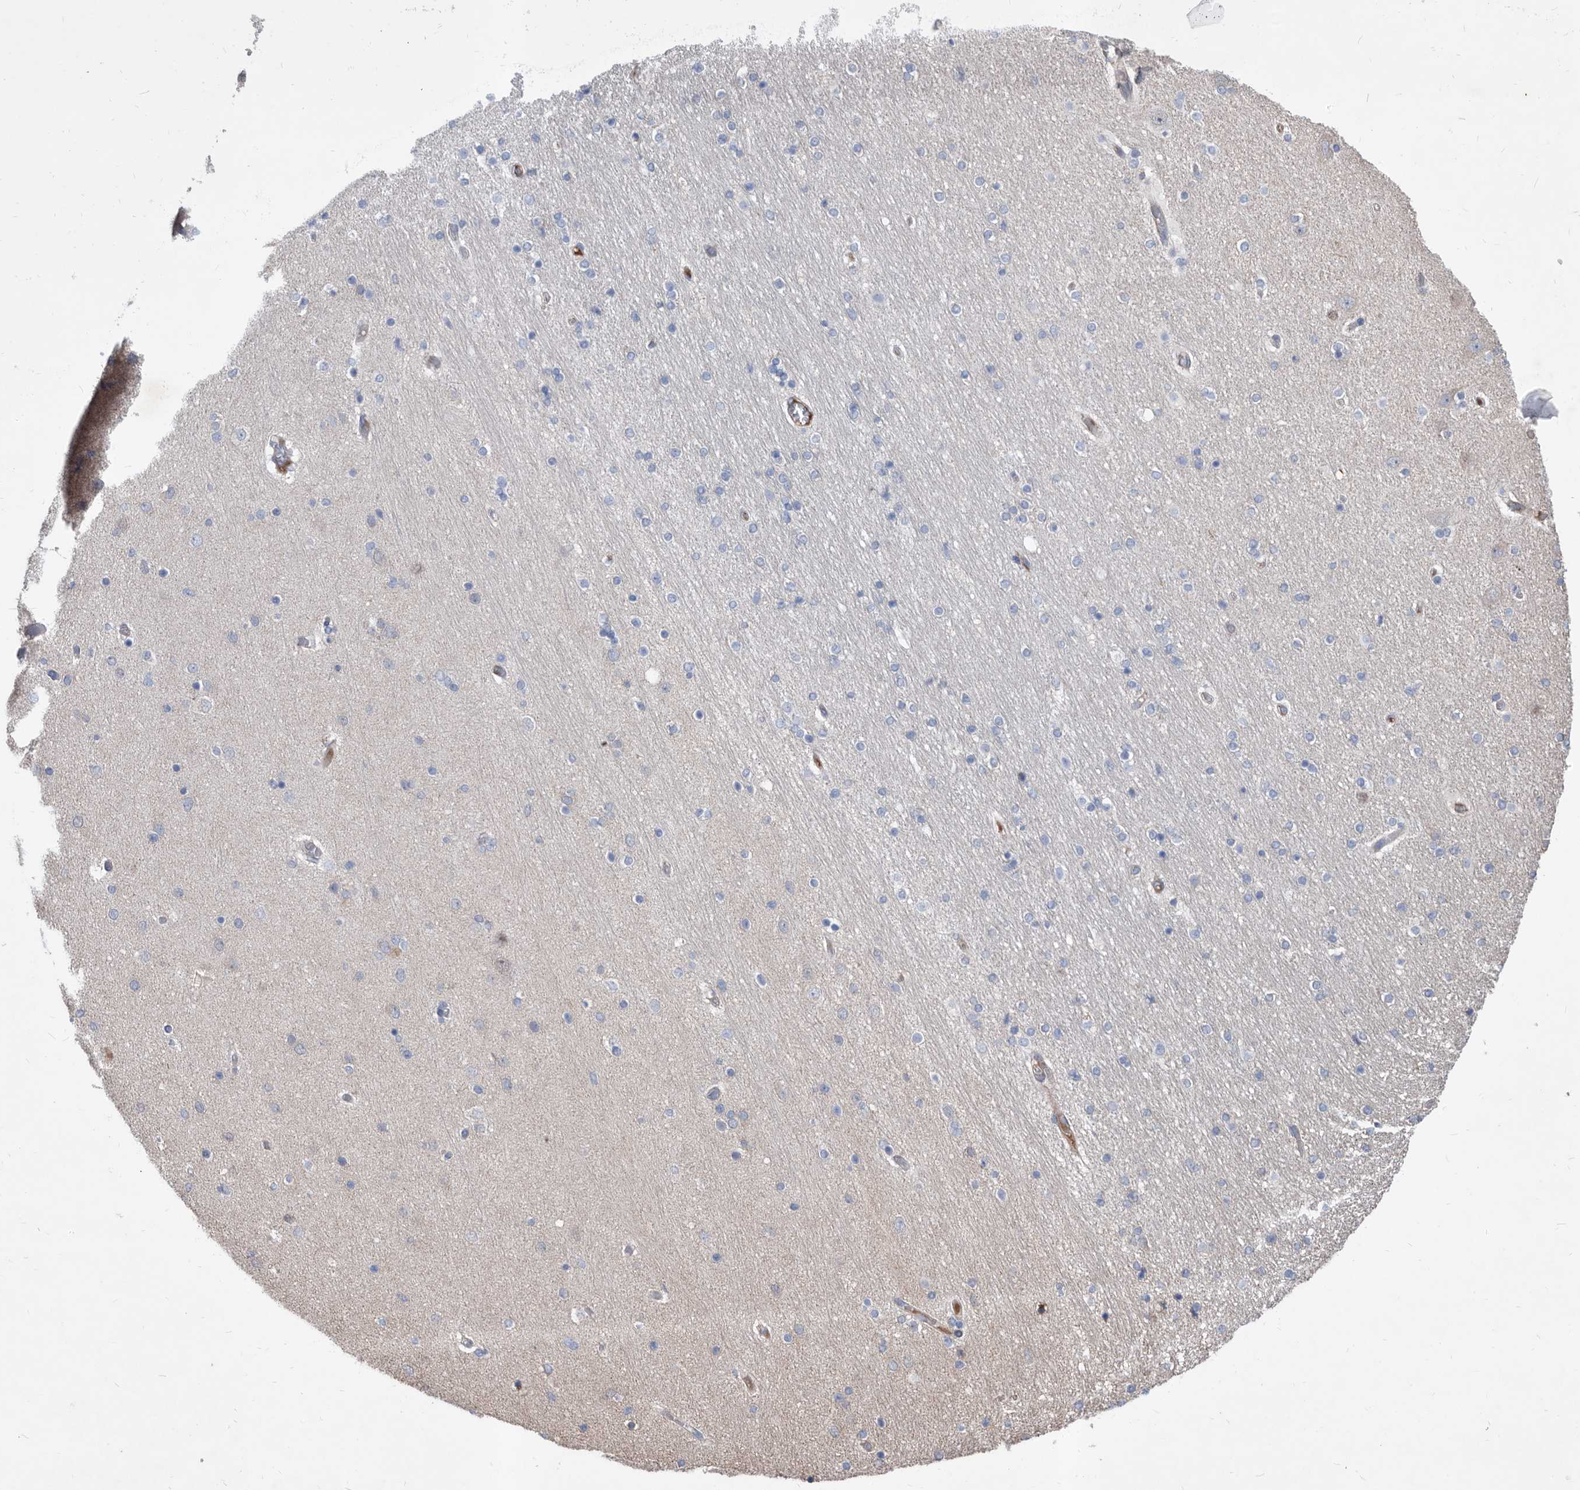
{"staining": {"intensity": "negative", "quantity": "none", "location": "none"}, "tissue": "hippocampus", "cell_type": "Glial cells", "image_type": "normal", "snomed": [{"axis": "morphology", "description": "Normal tissue, NOS"}, {"axis": "topography", "description": "Hippocampus"}], "caption": "A high-resolution image shows IHC staining of normal hippocampus, which displays no significant expression in glial cells.", "gene": "ATP13A3", "patient": {"sex": "female", "age": 54}}